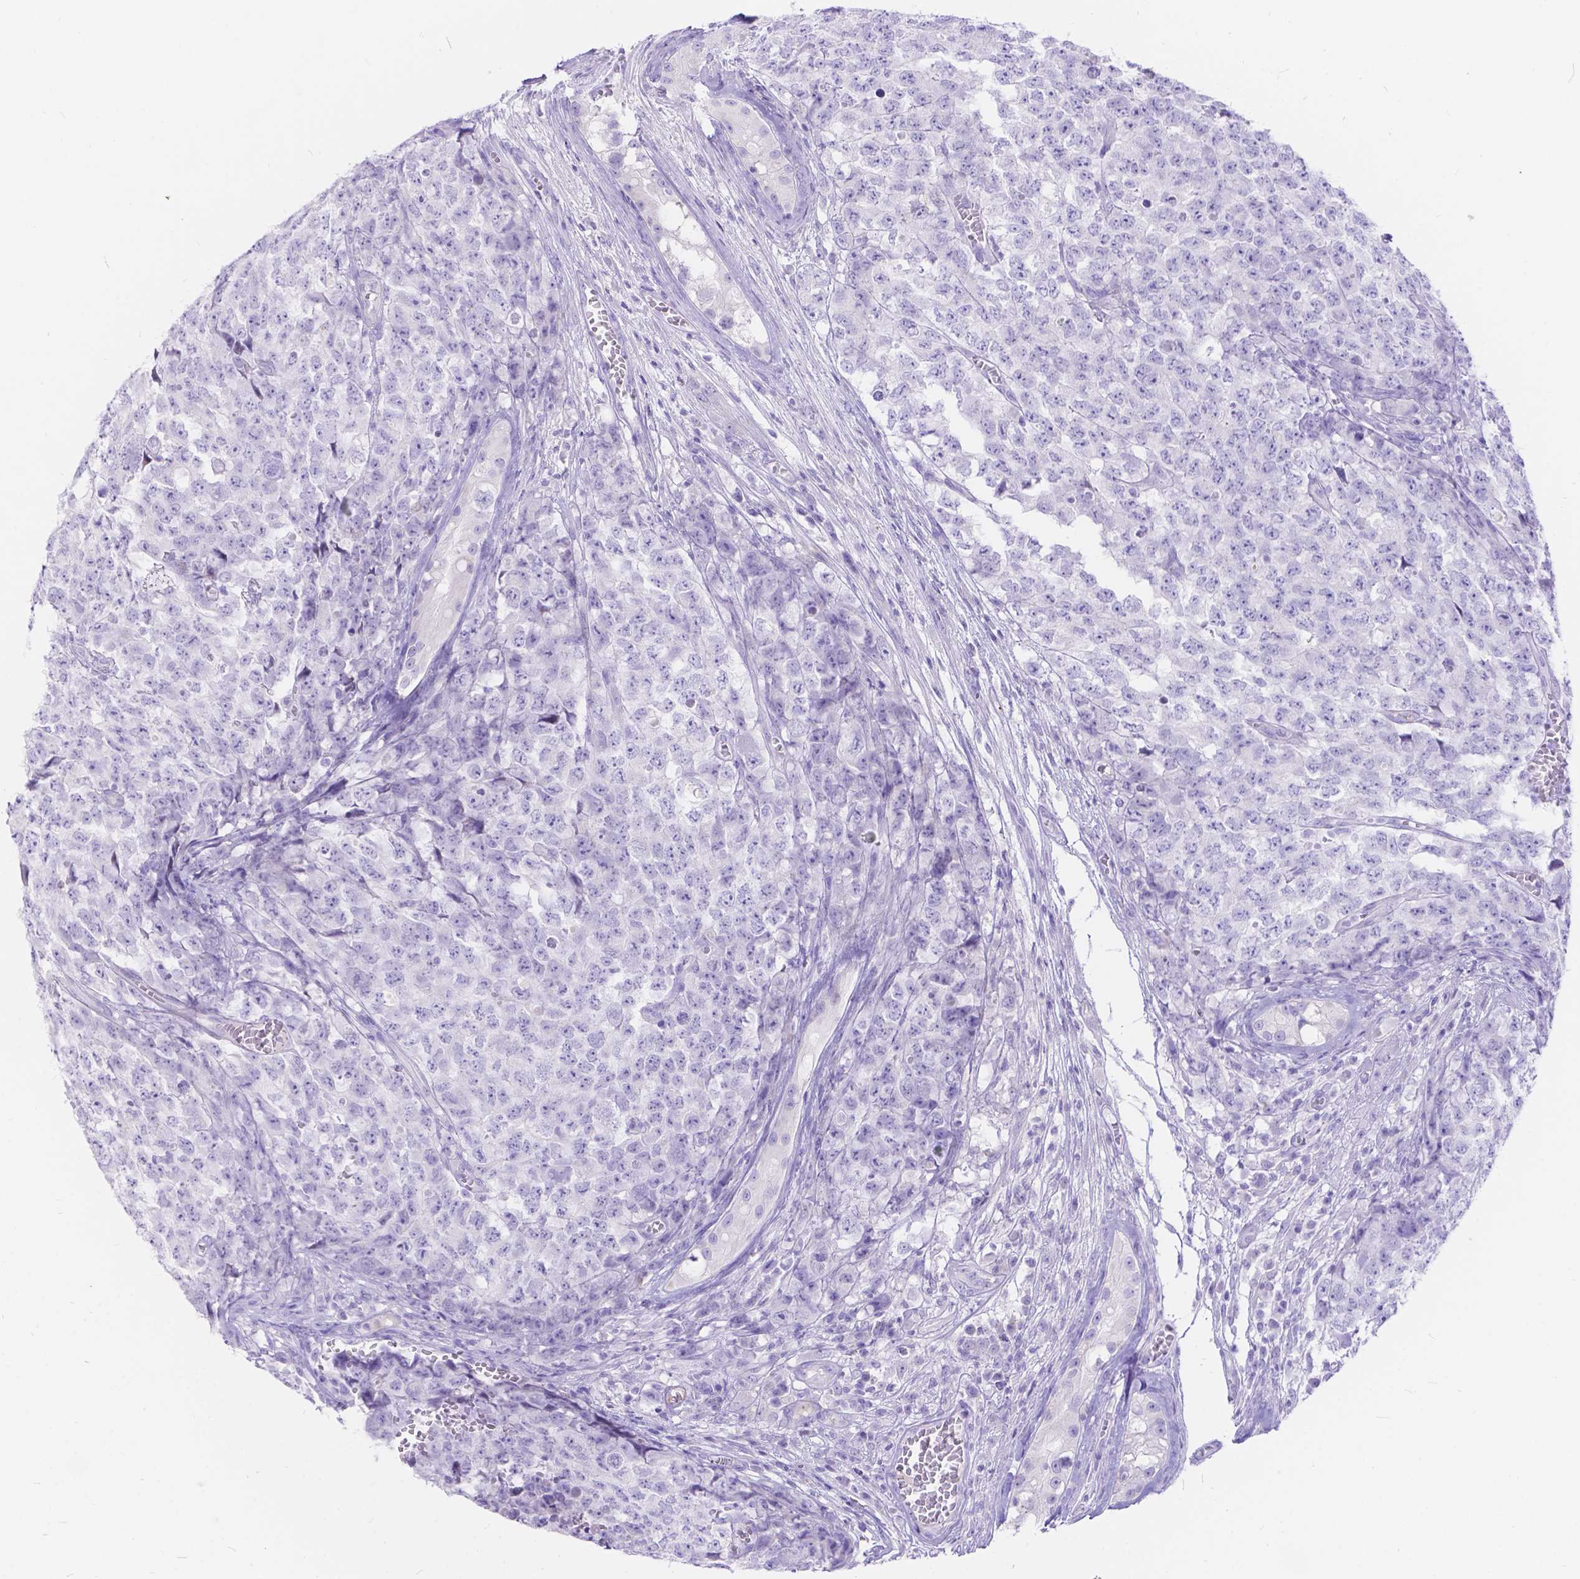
{"staining": {"intensity": "negative", "quantity": "none", "location": "none"}, "tissue": "testis cancer", "cell_type": "Tumor cells", "image_type": "cancer", "snomed": [{"axis": "morphology", "description": "Carcinoma, Embryonal, NOS"}, {"axis": "topography", "description": "Testis"}], "caption": "DAB (3,3'-diaminobenzidine) immunohistochemical staining of human embryonal carcinoma (testis) demonstrates no significant staining in tumor cells. (IHC, brightfield microscopy, high magnification).", "gene": "KLHL10", "patient": {"sex": "male", "age": 23}}